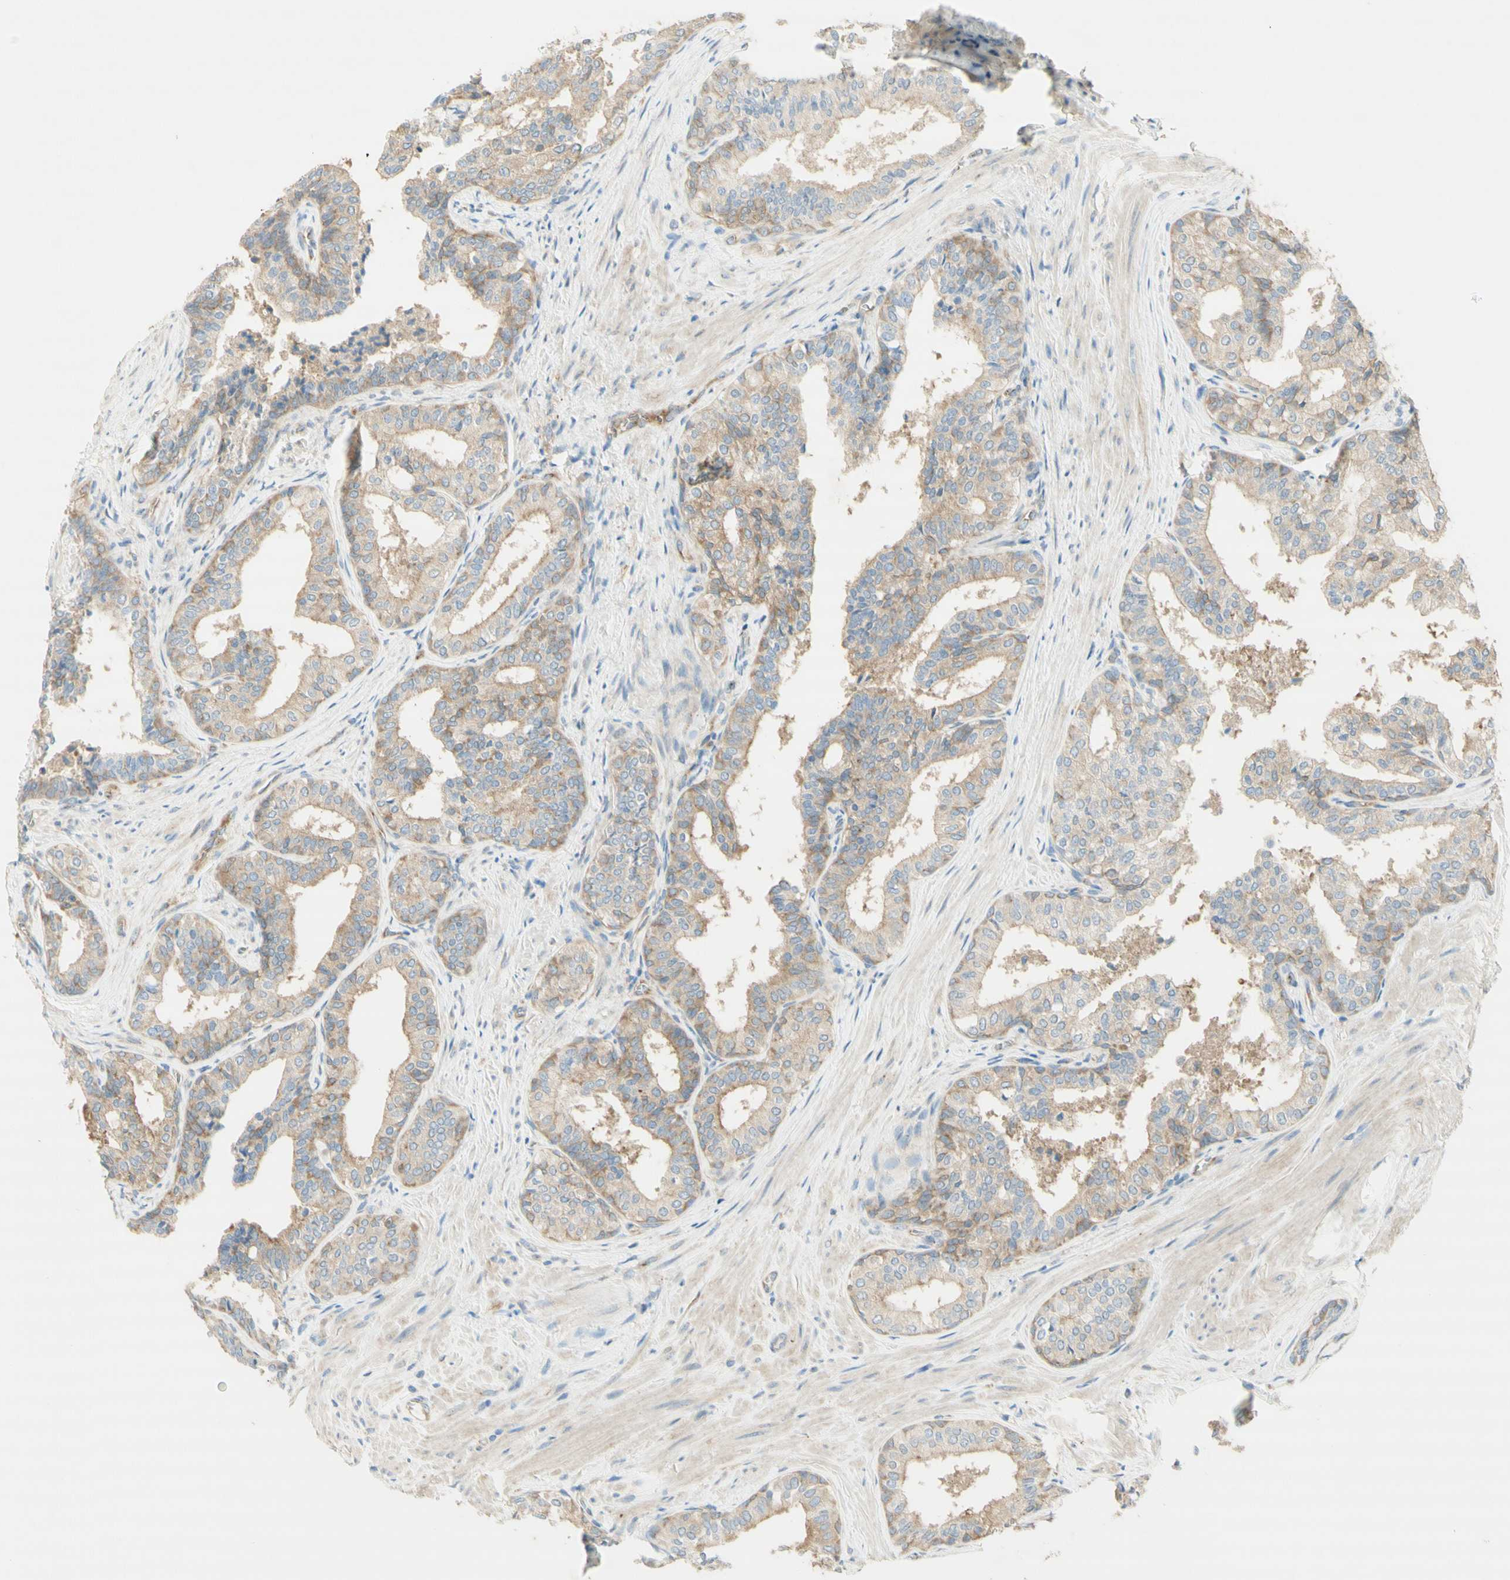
{"staining": {"intensity": "weak", "quantity": ">75%", "location": "cytoplasmic/membranous"}, "tissue": "prostate cancer", "cell_type": "Tumor cells", "image_type": "cancer", "snomed": [{"axis": "morphology", "description": "Adenocarcinoma, Low grade"}, {"axis": "topography", "description": "Prostate"}], "caption": "A photomicrograph of prostate cancer stained for a protein demonstrates weak cytoplasmic/membranous brown staining in tumor cells.", "gene": "DYNC1H1", "patient": {"sex": "male", "age": 60}}